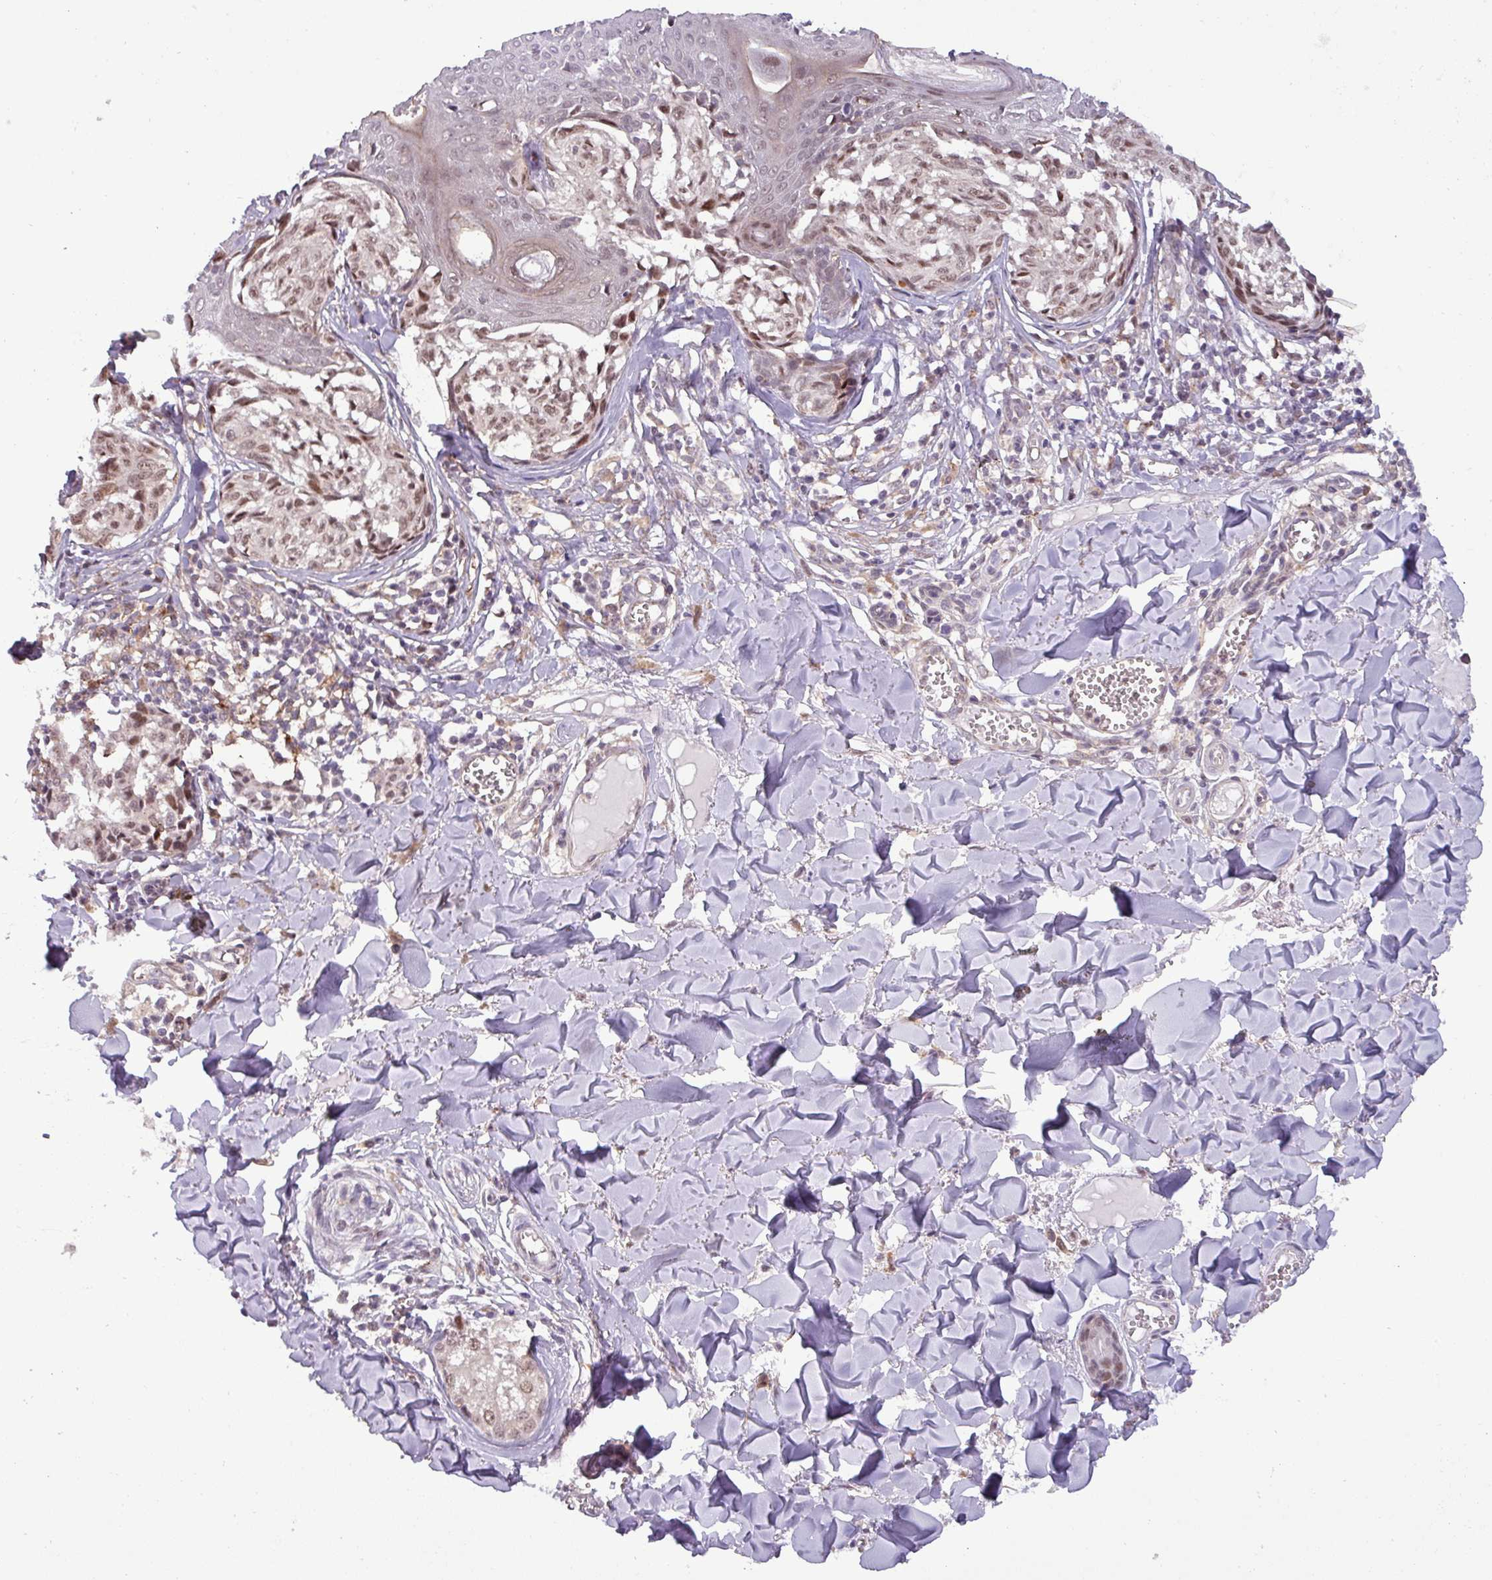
{"staining": {"intensity": "weak", "quantity": ">75%", "location": "nuclear"}, "tissue": "melanoma", "cell_type": "Tumor cells", "image_type": "cancer", "snomed": [{"axis": "morphology", "description": "Malignant melanoma, NOS"}, {"axis": "topography", "description": "Skin"}], "caption": "Malignant melanoma stained for a protein demonstrates weak nuclear positivity in tumor cells. Immunohistochemistry stains the protein of interest in brown and the nuclei are stained blue.", "gene": "NPFFR1", "patient": {"sex": "female", "age": 43}}